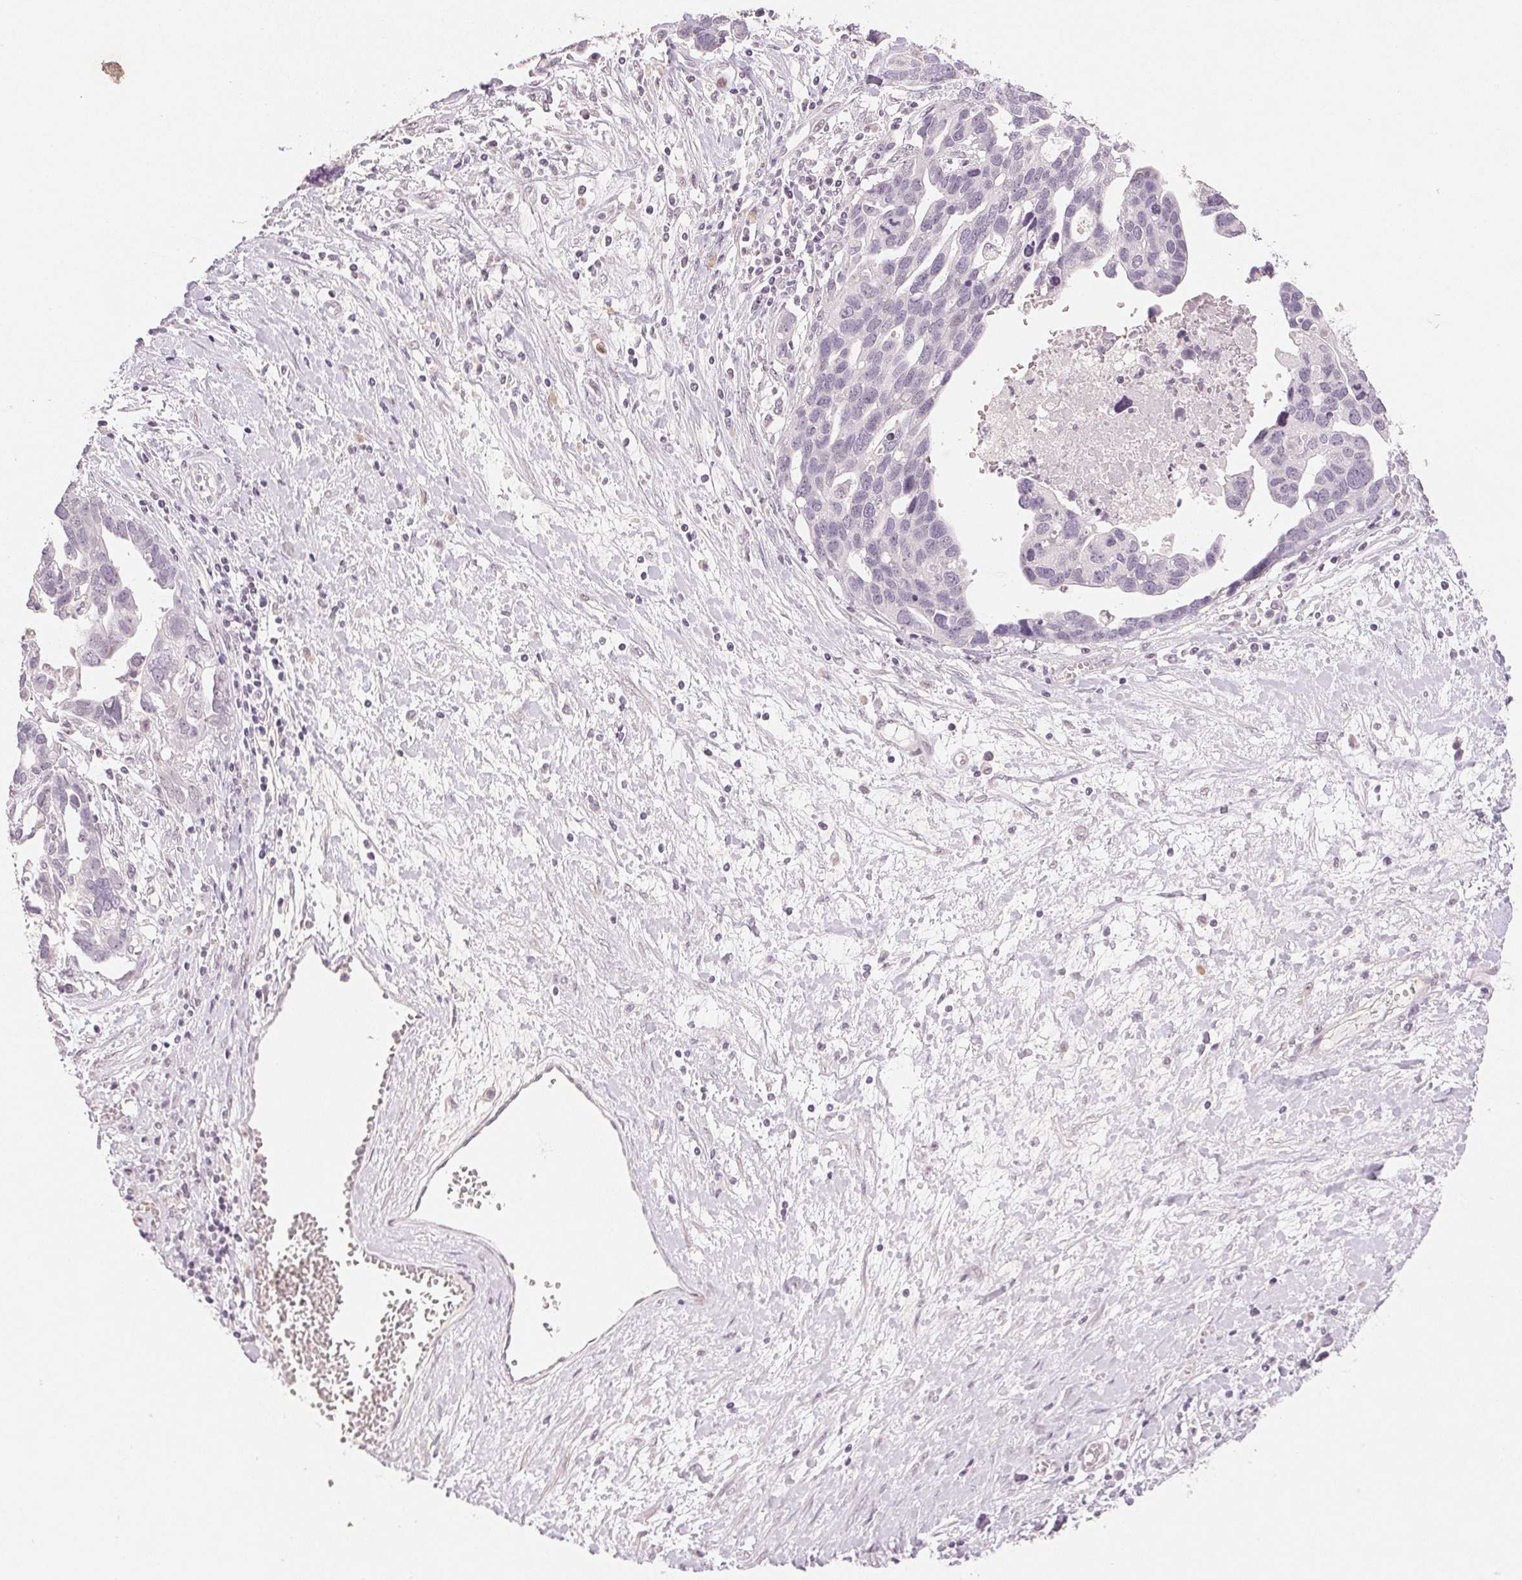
{"staining": {"intensity": "negative", "quantity": "none", "location": "none"}, "tissue": "ovarian cancer", "cell_type": "Tumor cells", "image_type": "cancer", "snomed": [{"axis": "morphology", "description": "Cystadenocarcinoma, serous, NOS"}, {"axis": "topography", "description": "Ovary"}], "caption": "An image of ovarian cancer stained for a protein reveals no brown staining in tumor cells. (Immunohistochemistry (ihc), brightfield microscopy, high magnification).", "gene": "SMTN", "patient": {"sex": "female", "age": 54}}